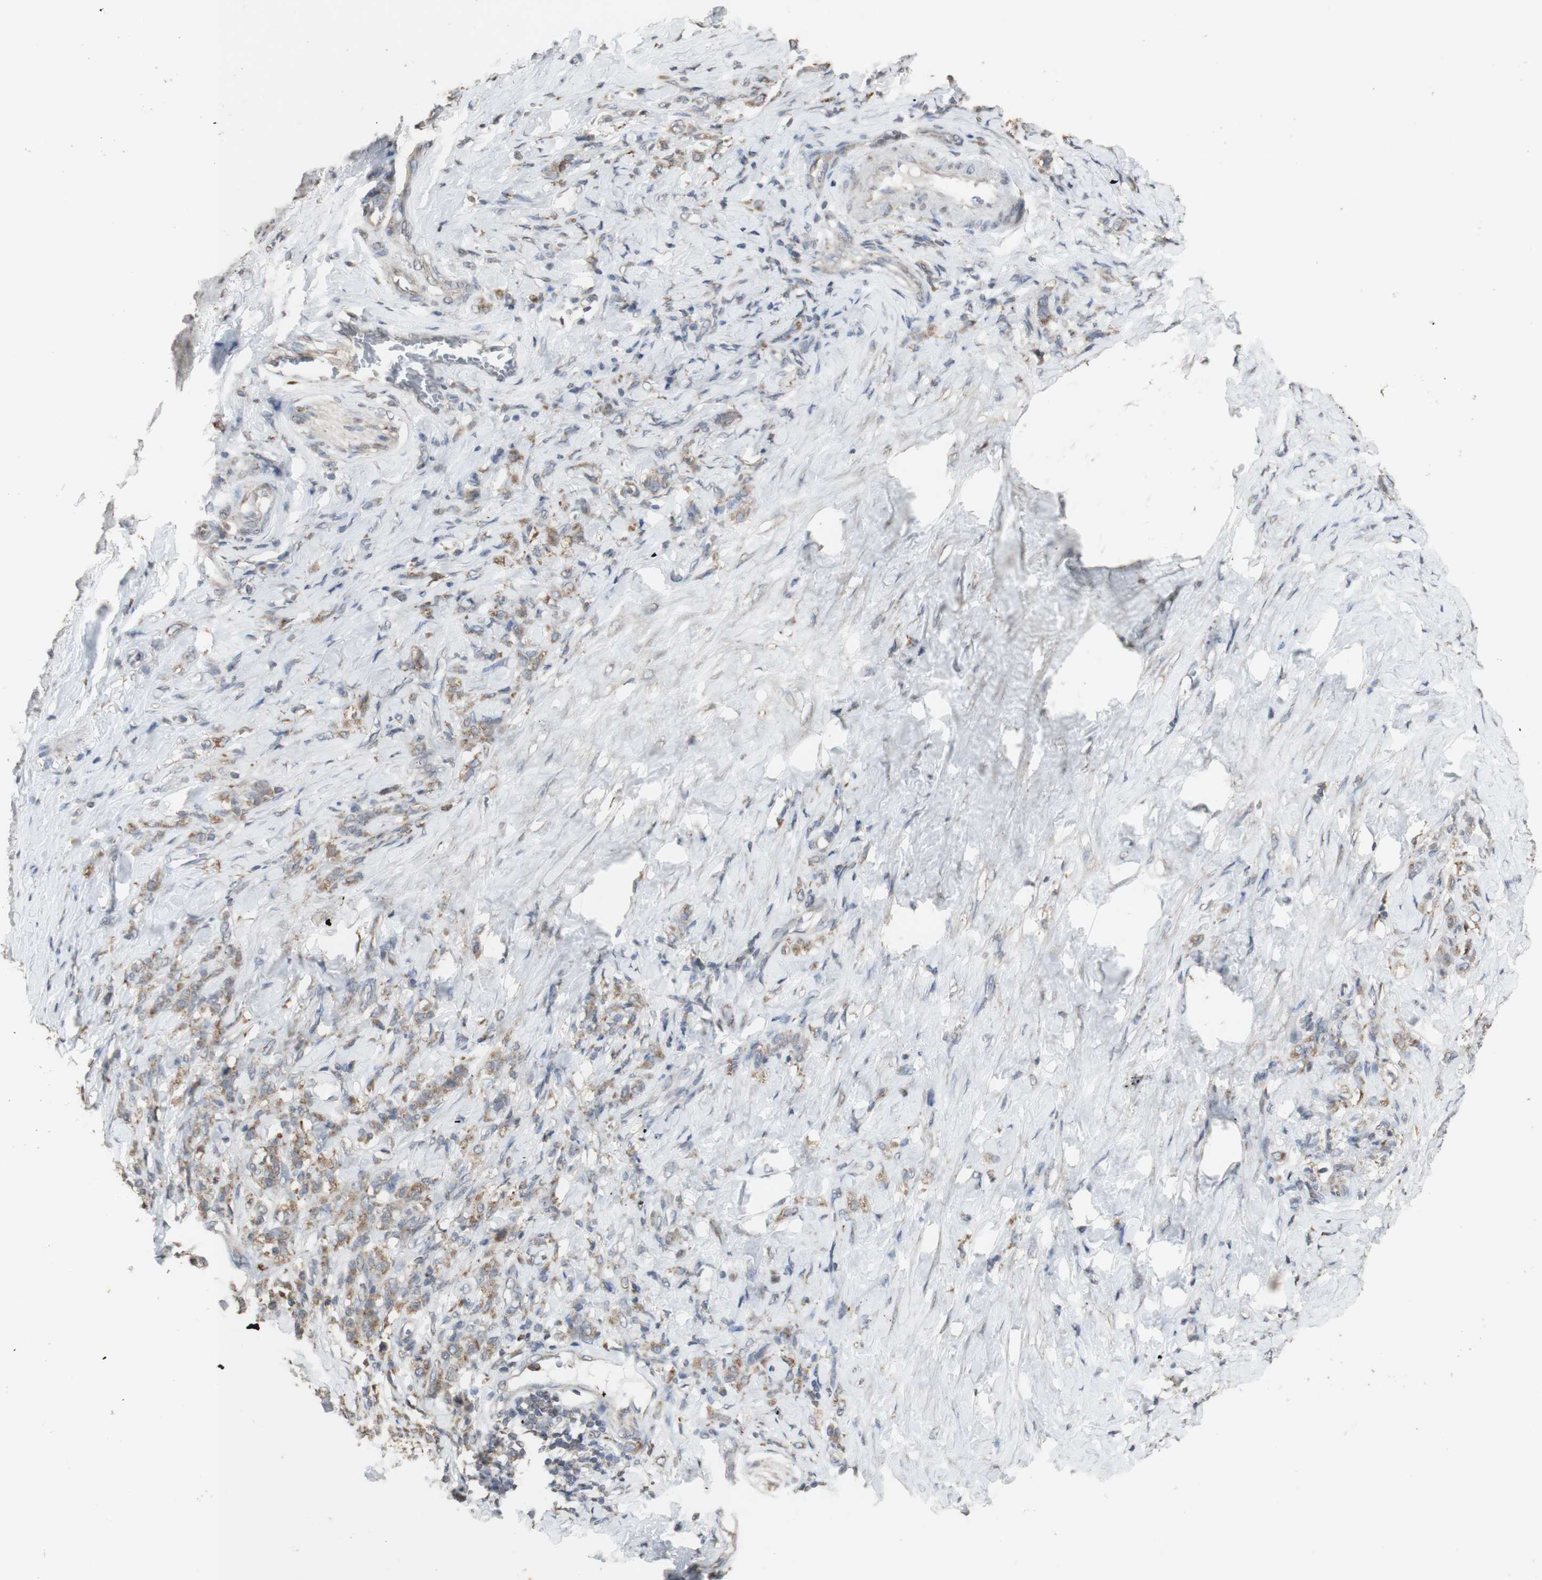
{"staining": {"intensity": "weak", "quantity": ">75%", "location": "cytoplasmic/membranous"}, "tissue": "stomach cancer", "cell_type": "Tumor cells", "image_type": "cancer", "snomed": [{"axis": "morphology", "description": "Adenocarcinoma, NOS"}, {"axis": "topography", "description": "Stomach"}], "caption": "IHC micrograph of adenocarcinoma (stomach) stained for a protein (brown), which displays low levels of weak cytoplasmic/membranous positivity in about >75% of tumor cells.", "gene": "ATP6V1E1", "patient": {"sex": "male", "age": 82}}